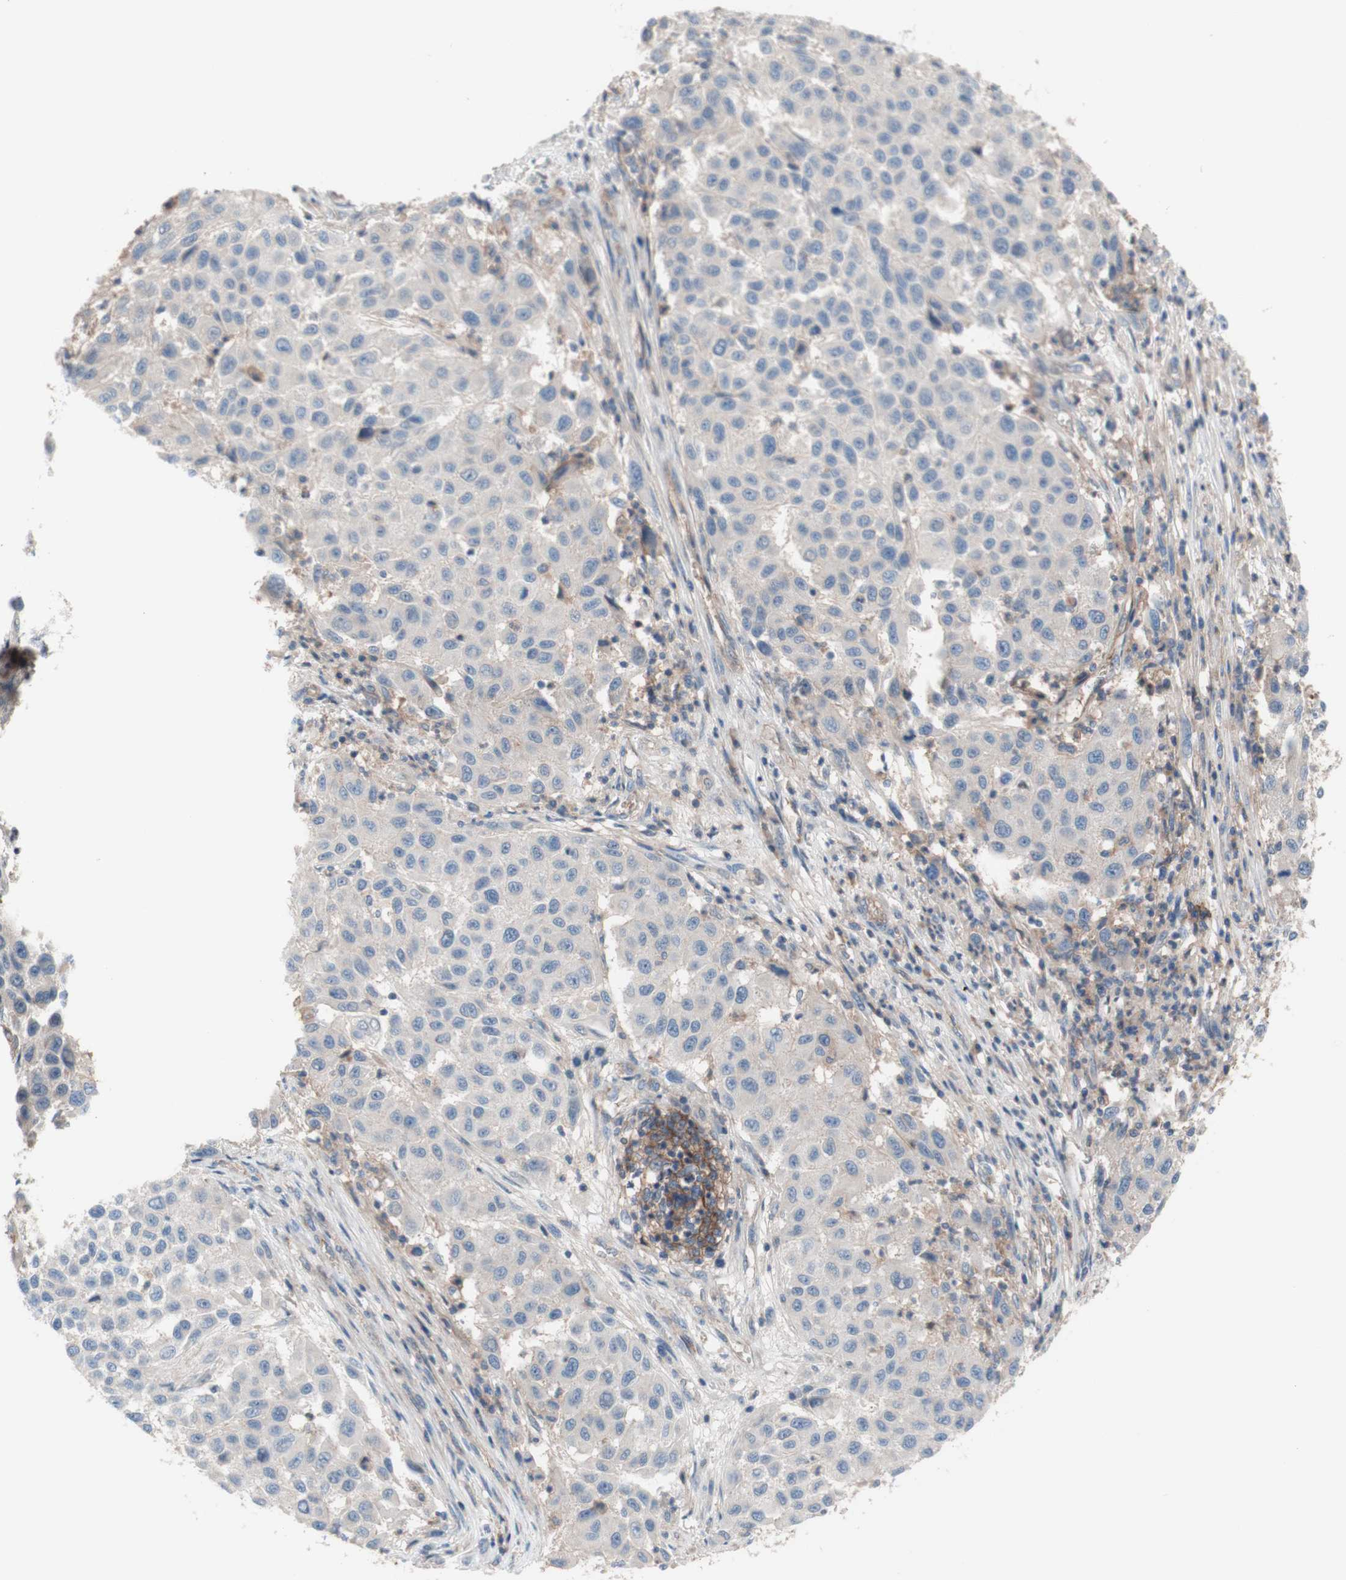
{"staining": {"intensity": "weak", "quantity": ">75%", "location": "cytoplasmic/membranous"}, "tissue": "melanoma", "cell_type": "Tumor cells", "image_type": "cancer", "snomed": [{"axis": "morphology", "description": "Malignant melanoma, Metastatic site"}, {"axis": "topography", "description": "Lymph node"}], "caption": "Tumor cells display weak cytoplasmic/membranous positivity in about >75% of cells in malignant melanoma (metastatic site). Ihc stains the protein of interest in brown and the nuclei are stained blue.", "gene": "CD46", "patient": {"sex": "male", "age": 61}}